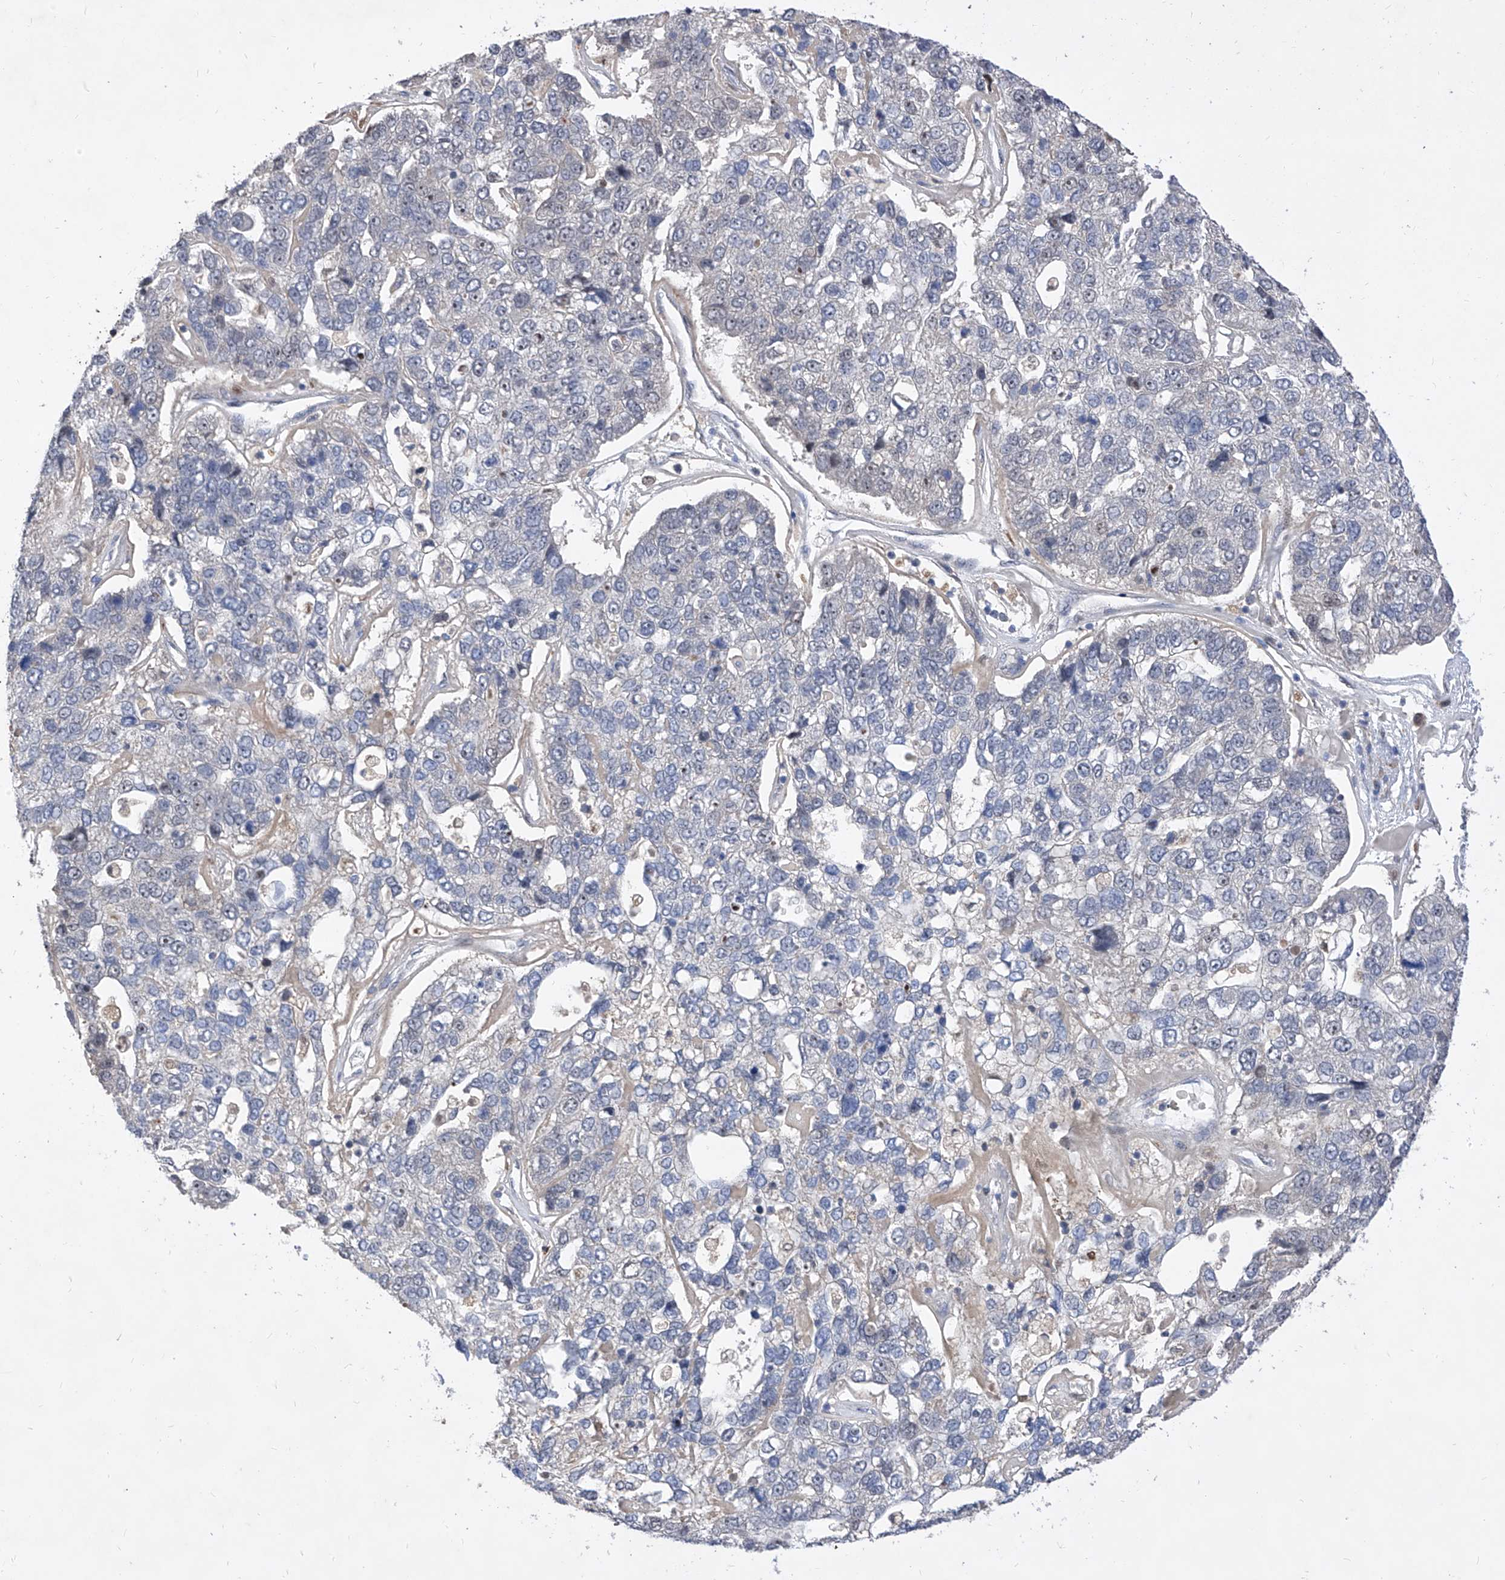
{"staining": {"intensity": "negative", "quantity": "none", "location": "none"}, "tissue": "pancreatic cancer", "cell_type": "Tumor cells", "image_type": "cancer", "snomed": [{"axis": "morphology", "description": "Adenocarcinoma, NOS"}, {"axis": "topography", "description": "Pancreas"}], "caption": "IHC image of neoplastic tissue: adenocarcinoma (pancreatic) stained with DAB (3,3'-diaminobenzidine) shows no significant protein staining in tumor cells.", "gene": "LGR4", "patient": {"sex": "female", "age": 61}}